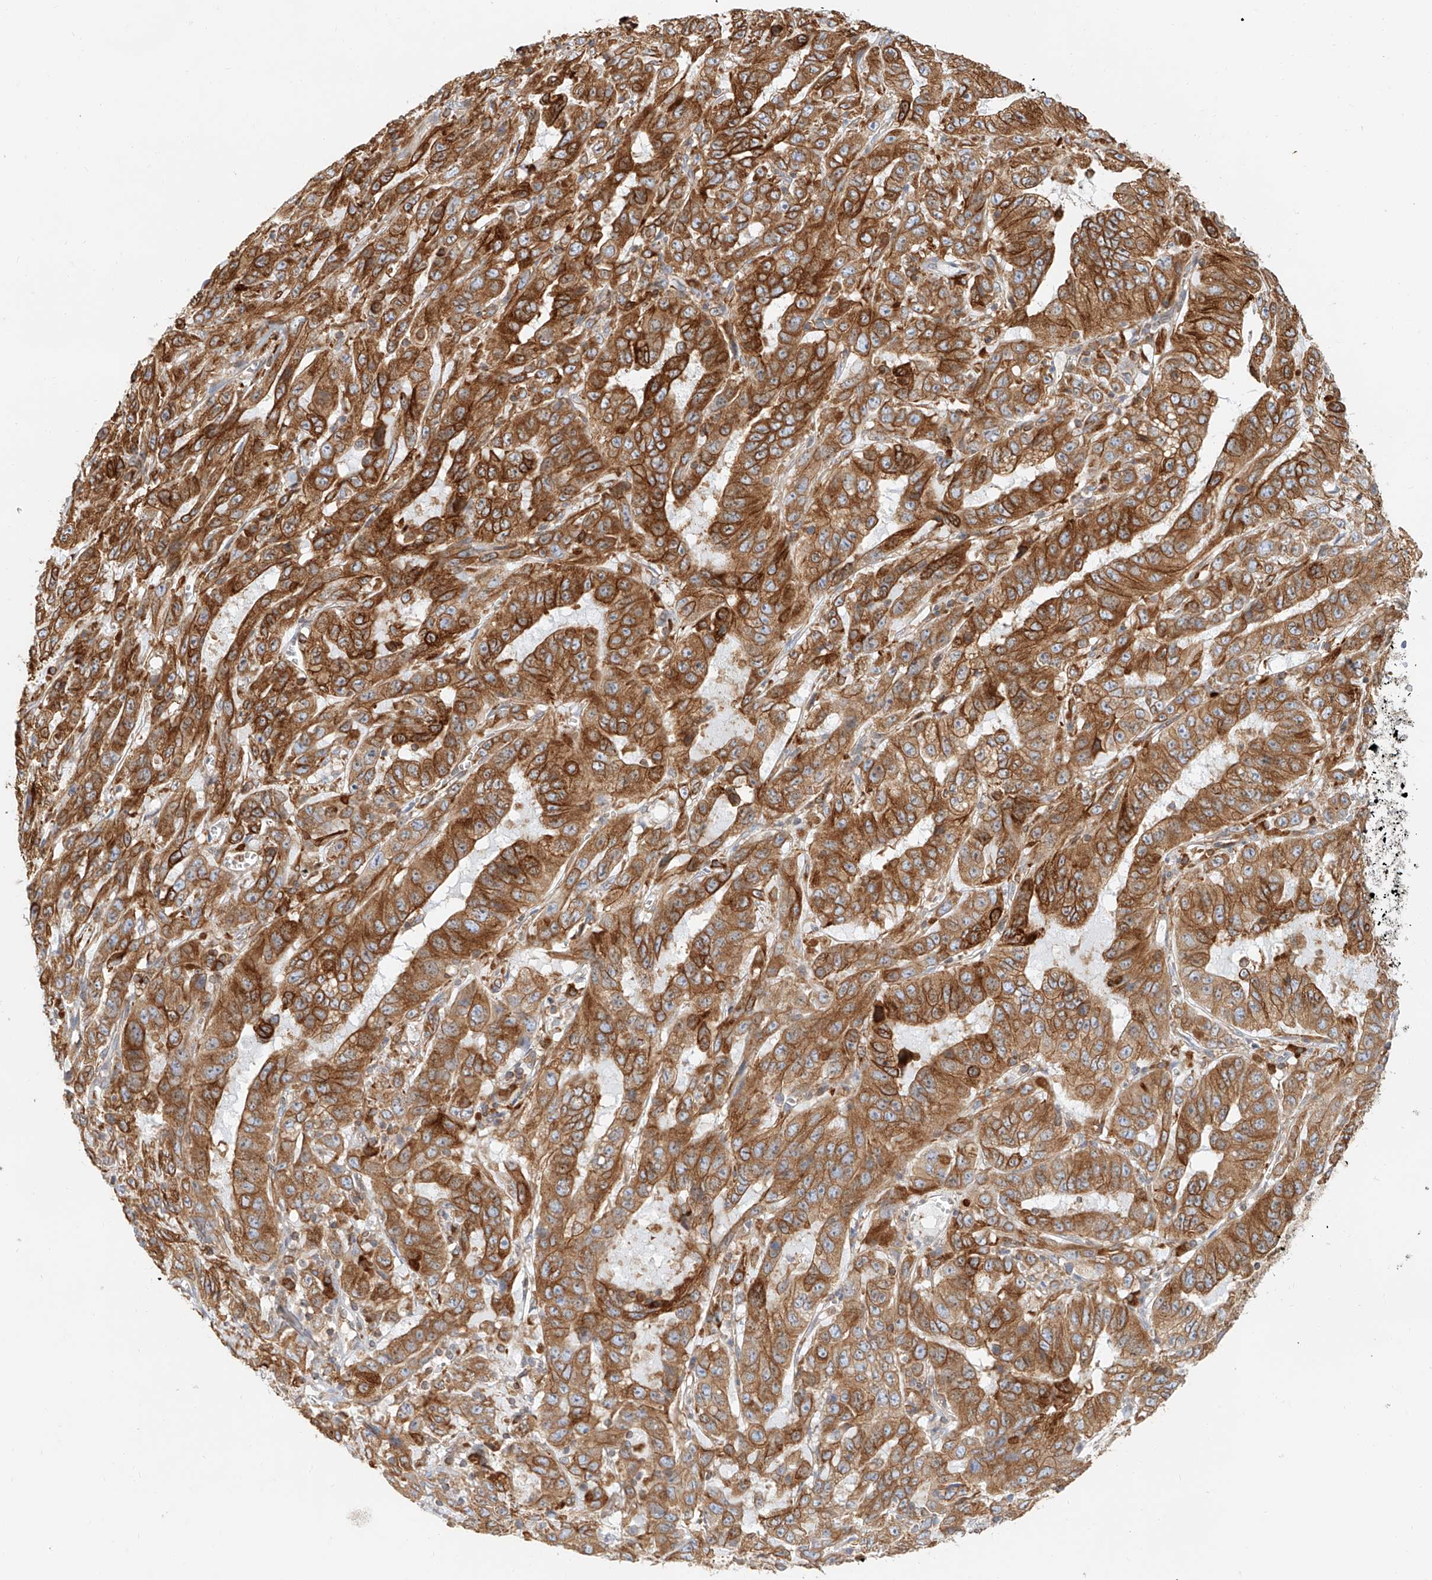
{"staining": {"intensity": "moderate", "quantity": ">75%", "location": "cytoplasmic/membranous"}, "tissue": "pancreatic cancer", "cell_type": "Tumor cells", "image_type": "cancer", "snomed": [{"axis": "morphology", "description": "Adenocarcinoma, NOS"}, {"axis": "topography", "description": "Pancreas"}], "caption": "A brown stain shows moderate cytoplasmic/membranous expression of a protein in human pancreatic adenocarcinoma tumor cells.", "gene": "DHRS7", "patient": {"sex": "male", "age": 63}}